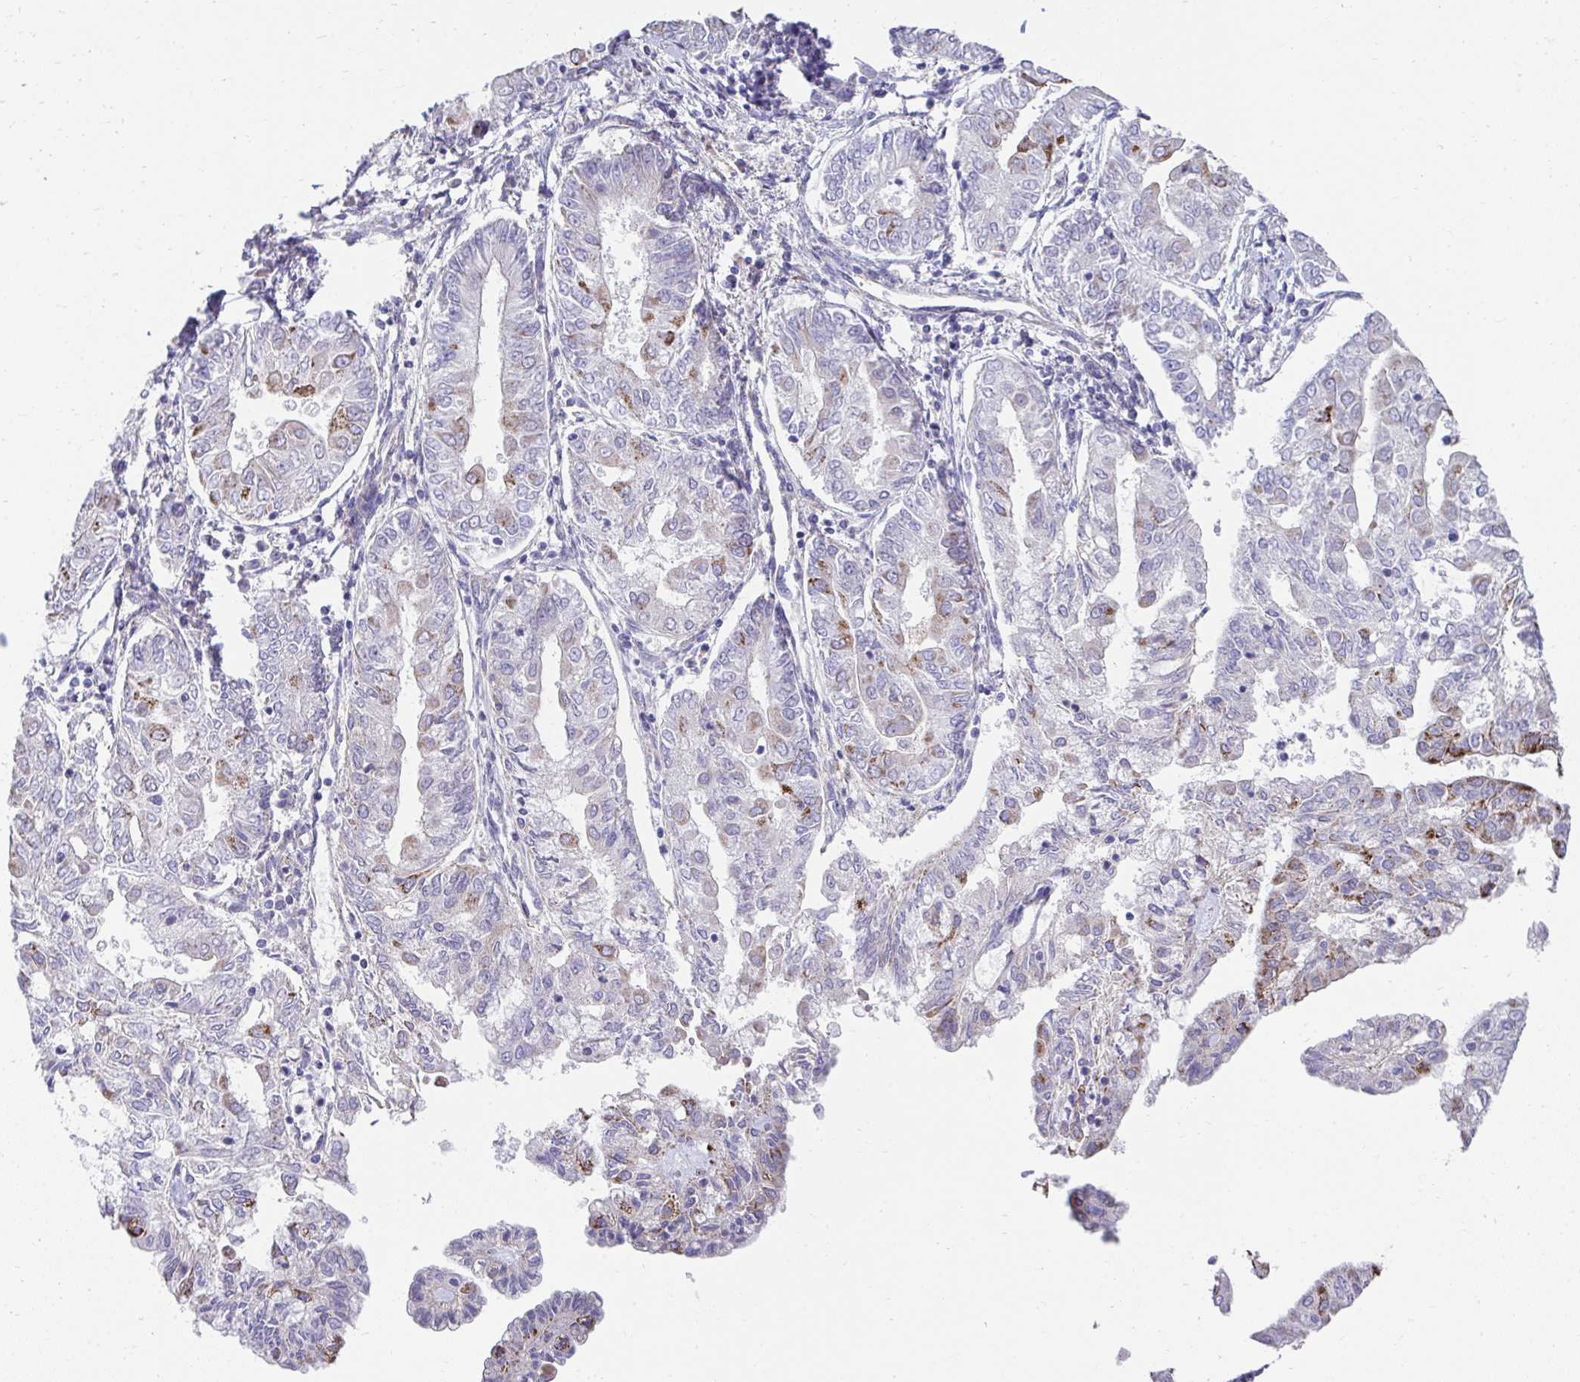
{"staining": {"intensity": "moderate", "quantity": "<25%", "location": "cytoplasmic/membranous"}, "tissue": "endometrial cancer", "cell_type": "Tumor cells", "image_type": "cancer", "snomed": [{"axis": "morphology", "description": "Adenocarcinoma, NOS"}, {"axis": "topography", "description": "Endometrium"}], "caption": "High-power microscopy captured an IHC image of endometrial adenocarcinoma, revealing moderate cytoplasmic/membranous positivity in about <25% of tumor cells.", "gene": "PRRG3", "patient": {"sex": "female", "age": 68}}